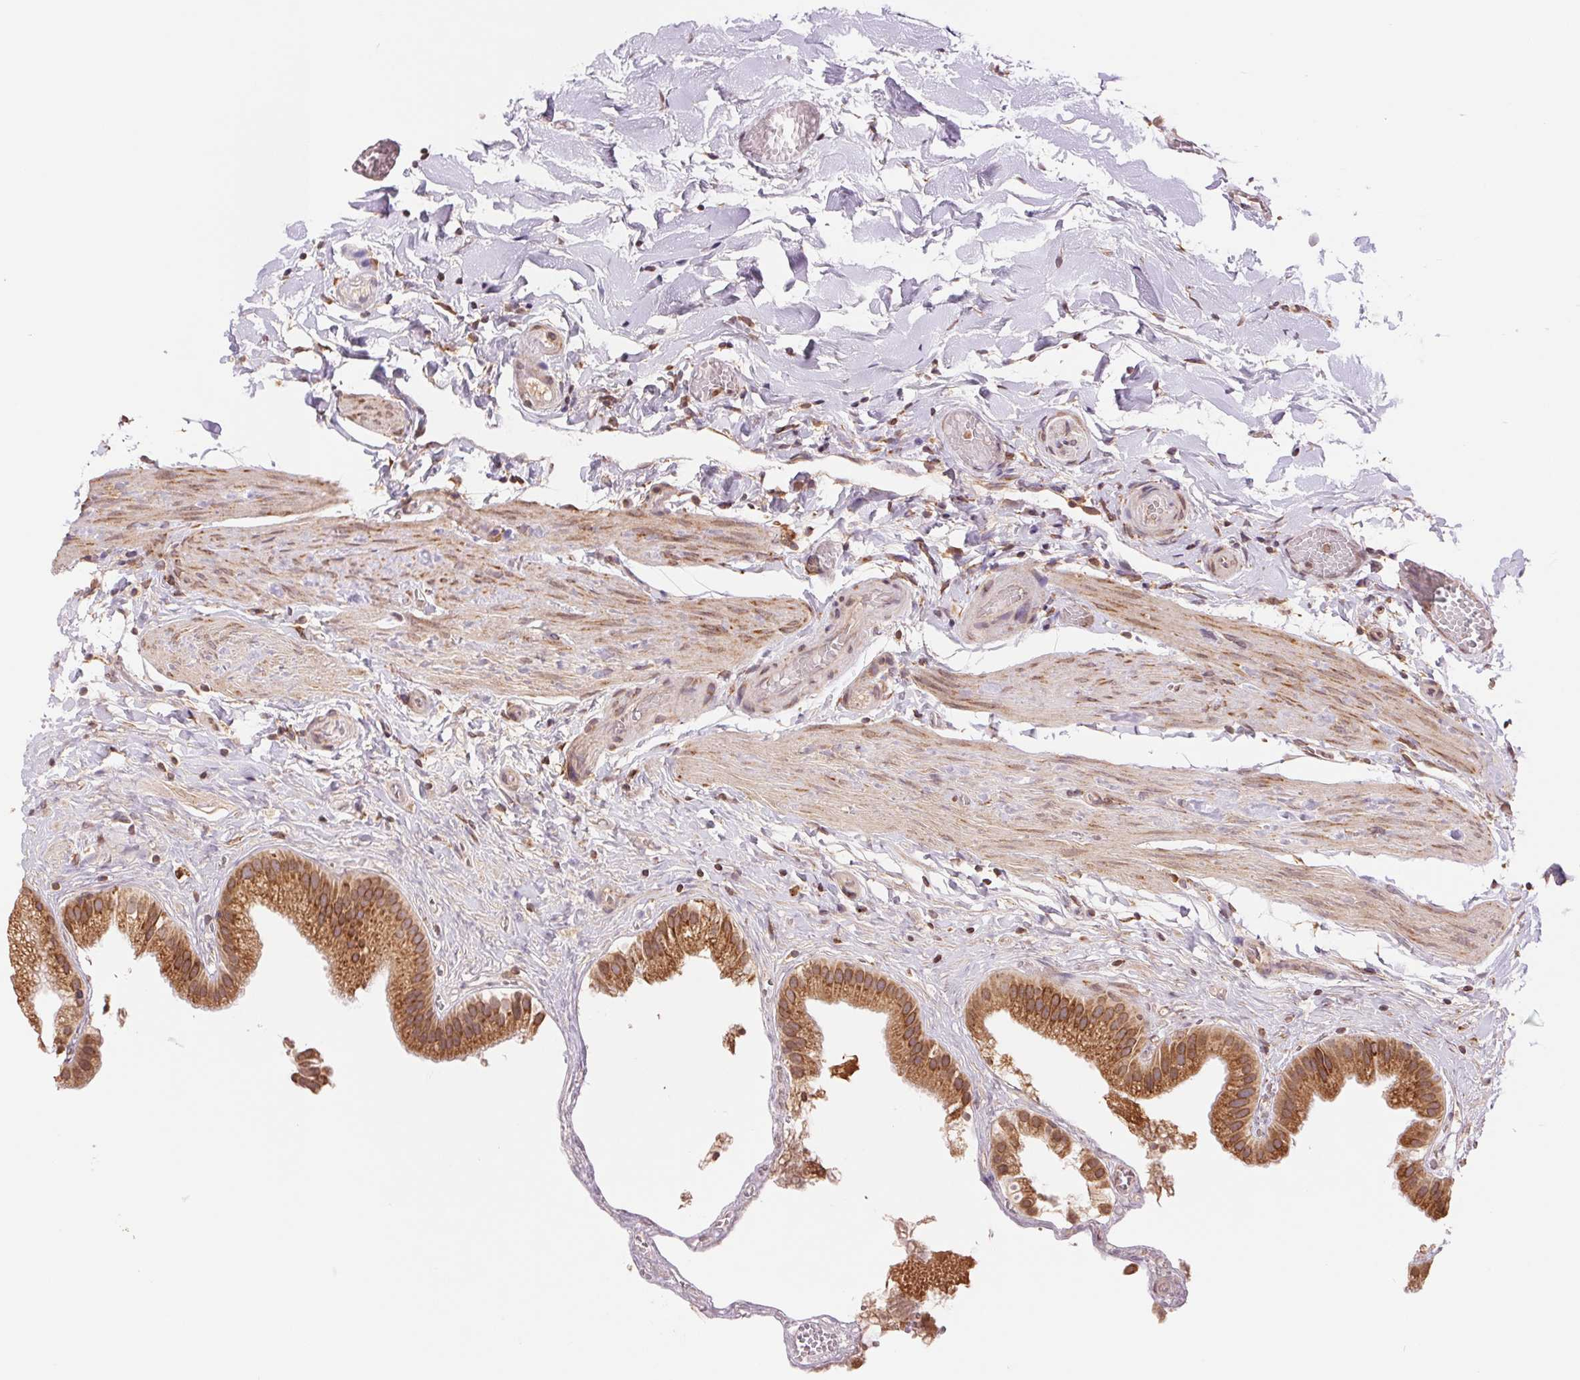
{"staining": {"intensity": "moderate", "quantity": ">75%", "location": "cytoplasmic/membranous"}, "tissue": "gallbladder", "cell_type": "Glandular cells", "image_type": "normal", "snomed": [{"axis": "morphology", "description": "Normal tissue, NOS"}, {"axis": "topography", "description": "Gallbladder"}], "caption": "Protein positivity by IHC displays moderate cytoplasmic/membranous expression in approximately >75% of glandular cells in benign gallbladder. The staining is performed using DAB (3,3'-diaminobenzidine) brown chromogen to label protein expression. The nuclei are counter-stained blue using hematoxylin.", "gene": "RPN1", "patient": {"sex": "female", "age": 63}}